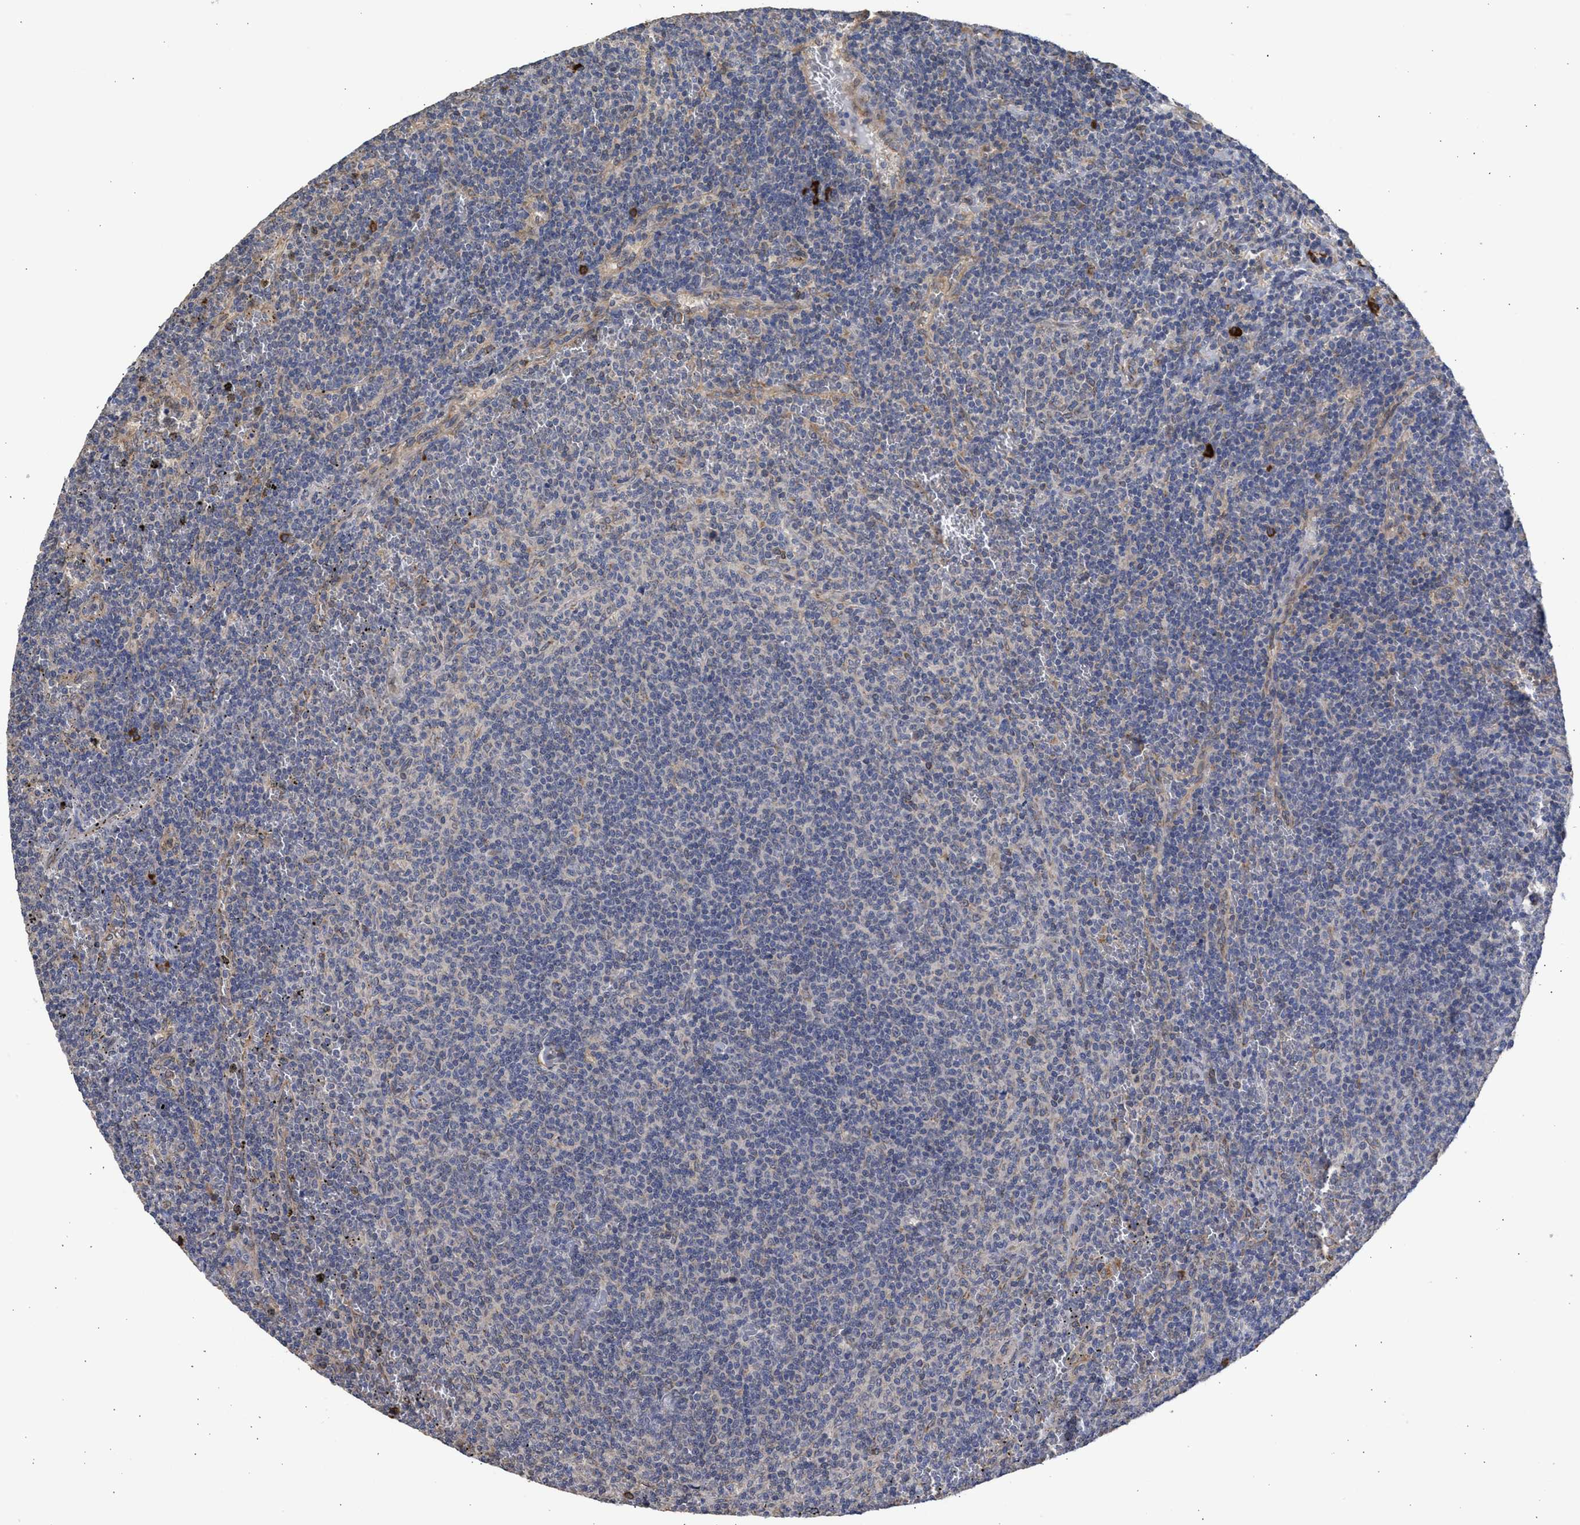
{"staining": {"intensity": "negative", "quantity": "none", "location": "none"}, "tissue": "lymphoma", "cell_type": "Tumor cells", "image_type": "cancer", "snomed": [{"axis": "morphology", "description": "Malignant lymphoma, non-Hodgkin's type, Low grade"}, {"axis": "topography", "description": "Spleen"}], "caption": "This is an immunohistochemistry histopathology image of malignant lymphoma, non-Hodgkin's type (low-grade). There is no staining in tumor cells.", "gene": "DNAJC1", "patient": {"sex": "female", "age": 50}}